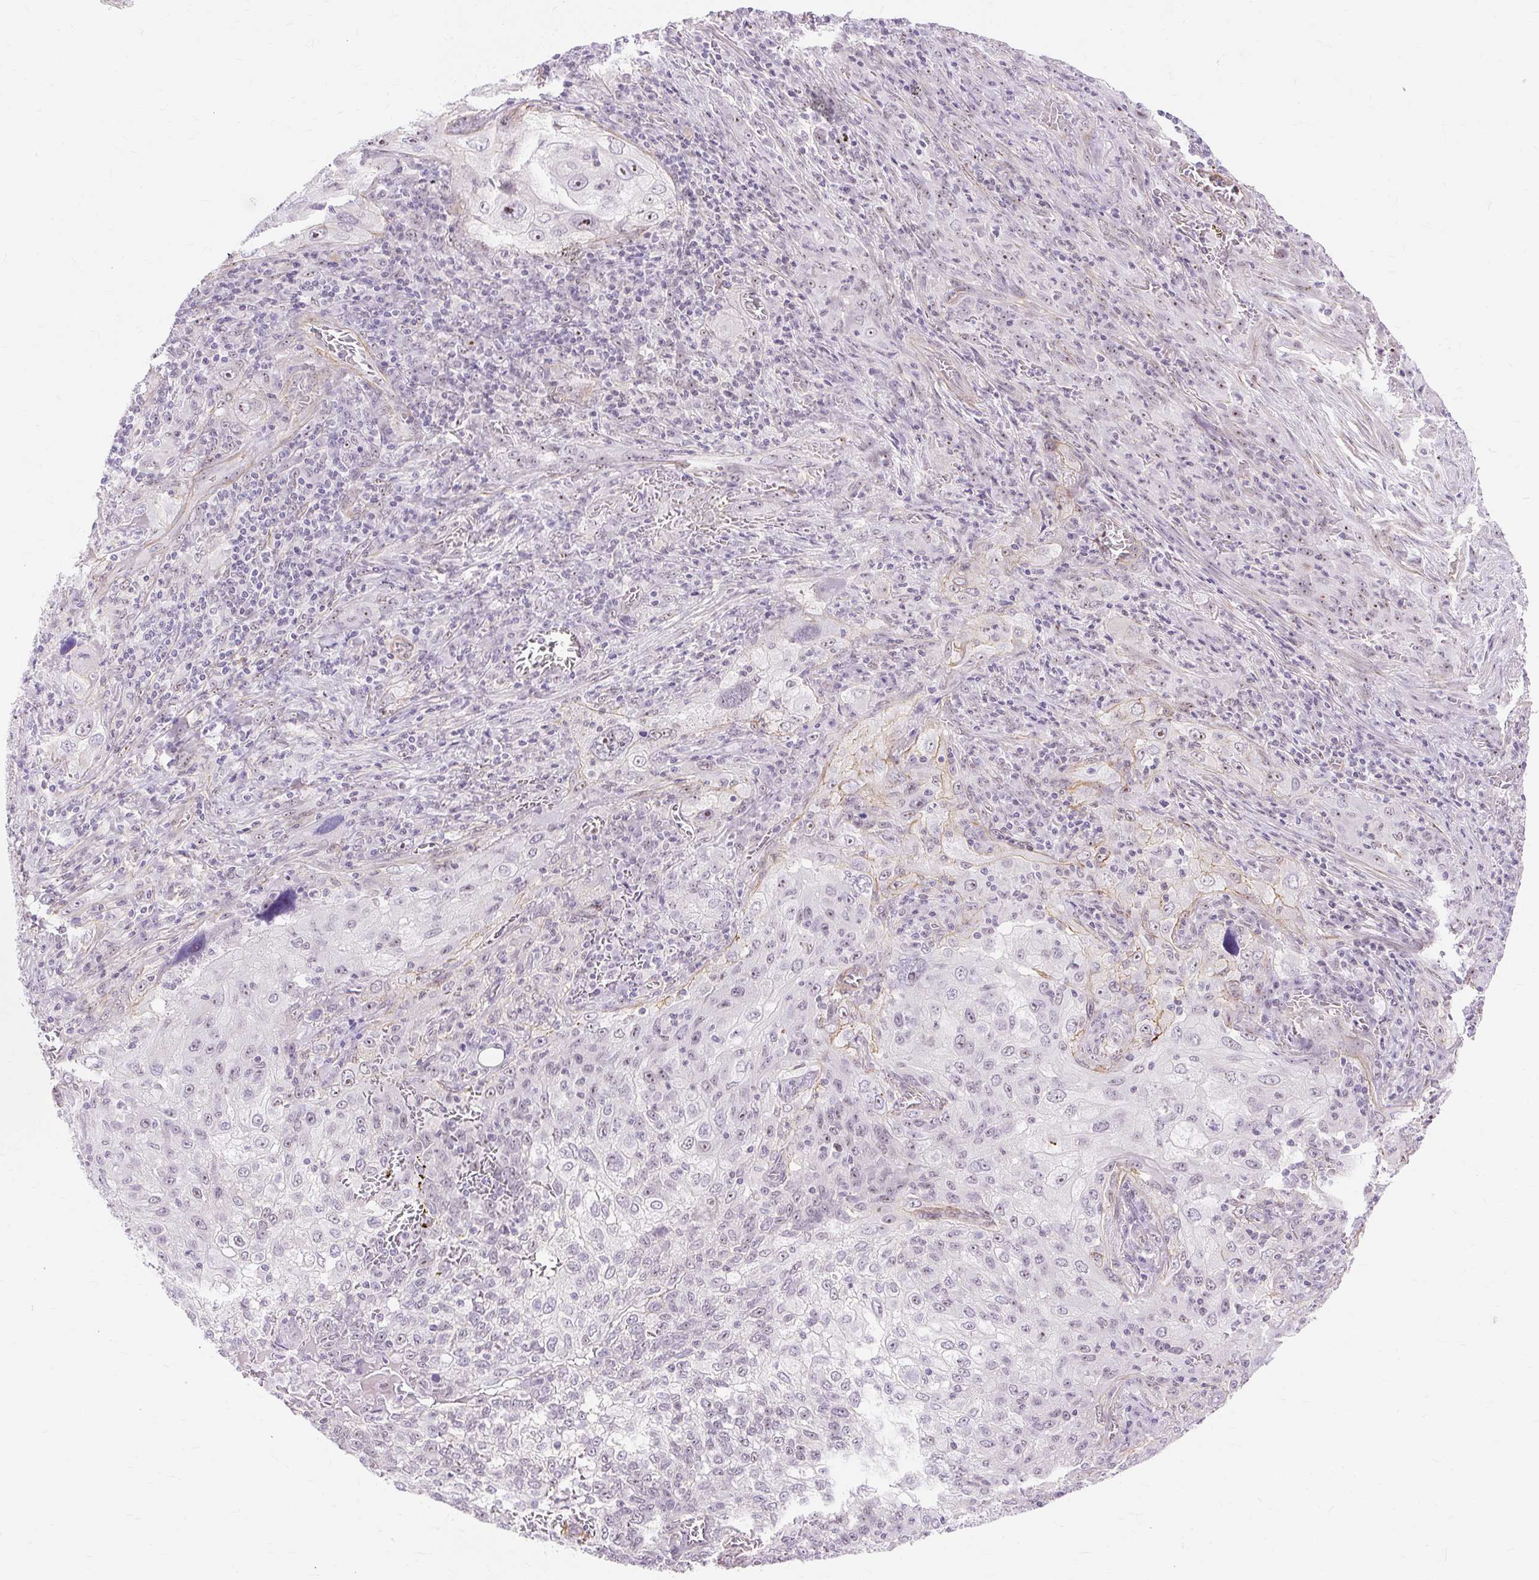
{"staining": {"intensity": "moderate", "quantity": "<25%", "location": "nuclear"}, "tissue": "lung cancer", "cell_type": "Tumor cells", "image_type": "cancer", "snomed": [{"axis": "morphology", "description": "Squamous cell carcinoma, NOS"}, {"axis": "topography", "description": "Lung"}], "caption": "The immunohistochemical stain highlights moderate nuclear expression in tumor cells of lung squamous cell carcinoma tissue. Ihc stains the protein in brown and the nuclei are stained blue.", "gene": "OBP2A", "patient": {"sex": "female", "age": 69}}